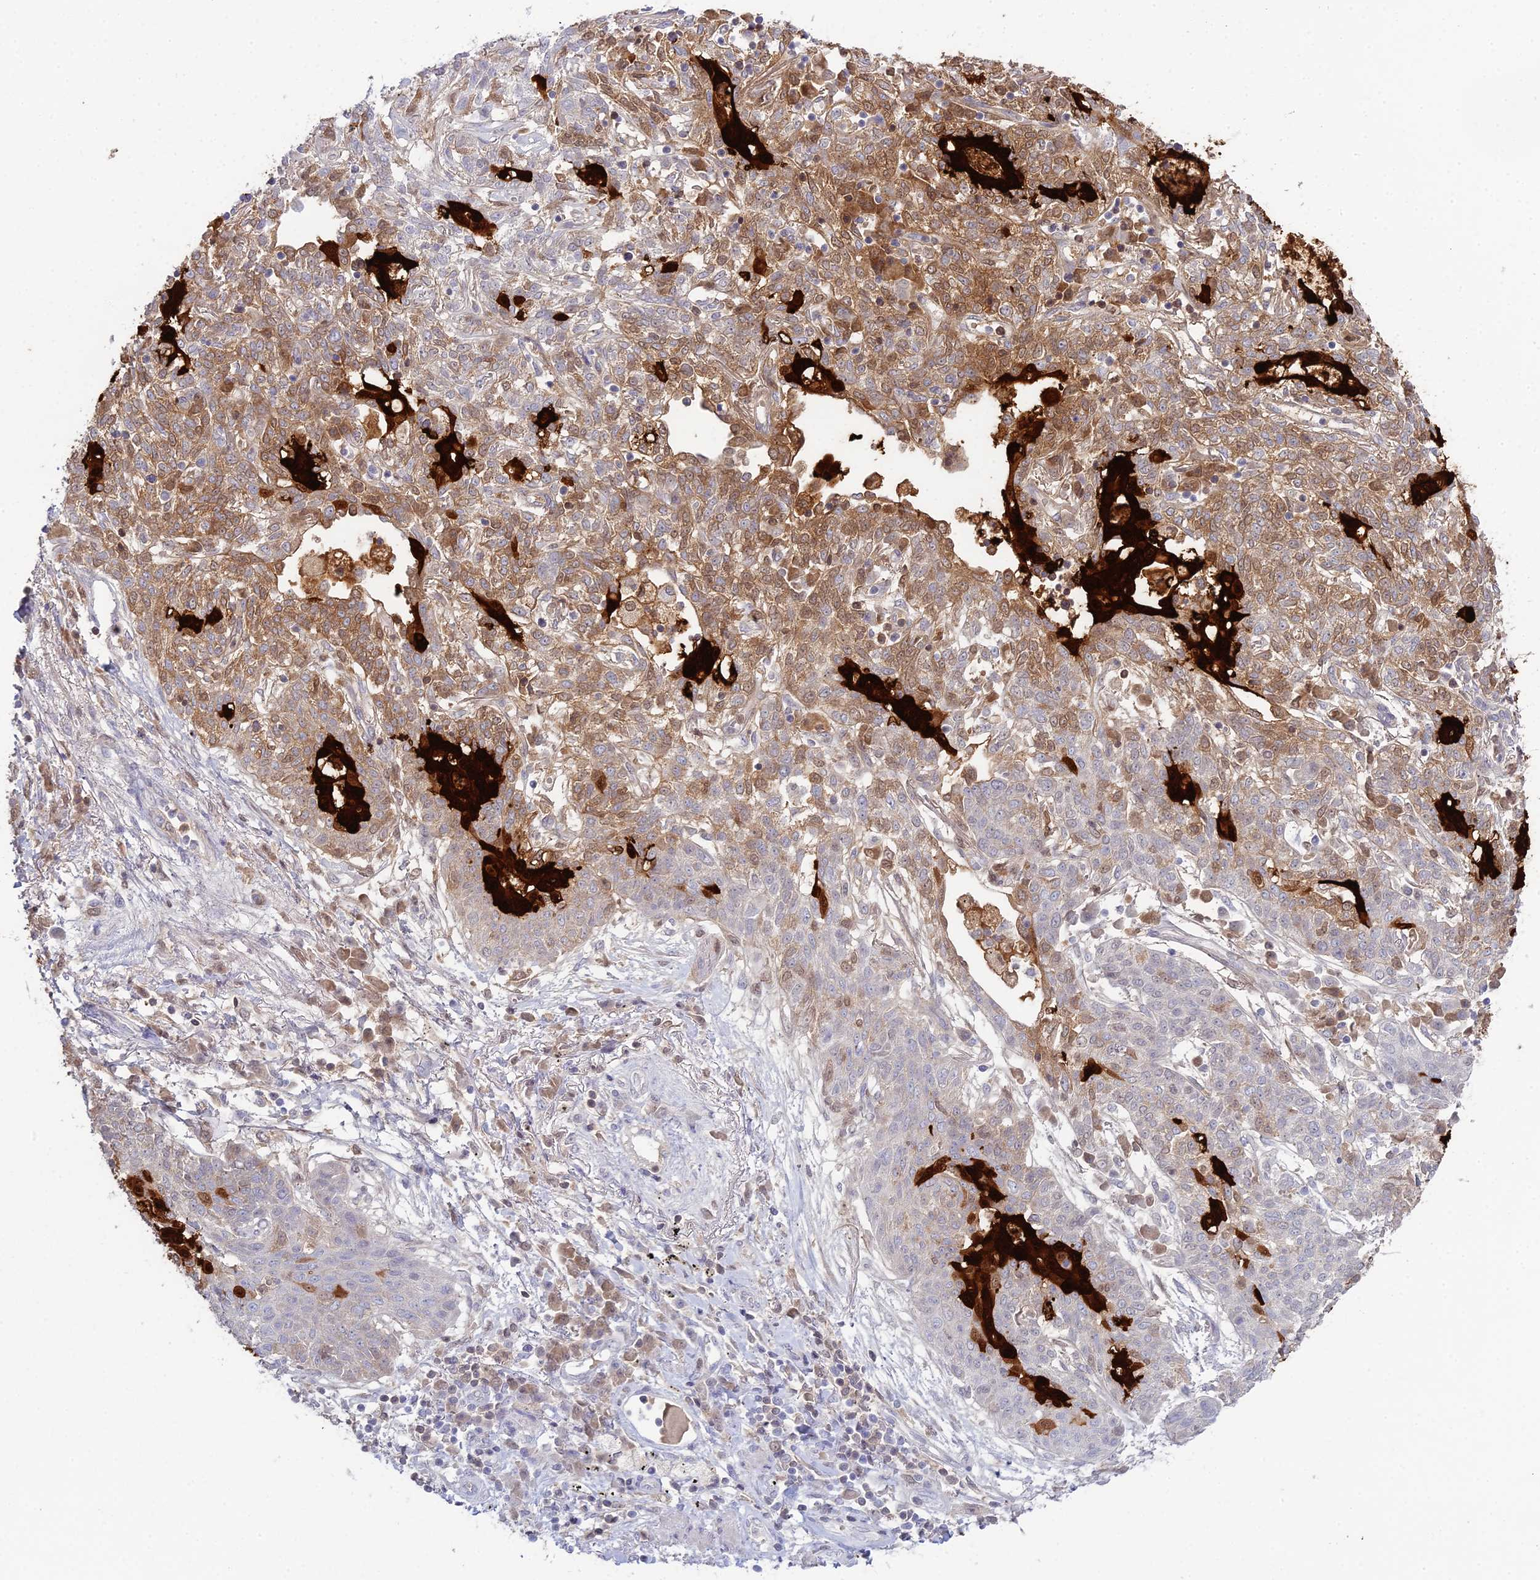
{"staining": {"intensity": "moderate", "quantity": ">75%", "location": "cytoplasmic/membranous"}, "tissue": "lung cancer", "cell_type": "Tumor cells", "image_type": "cancer", "snomed": [{"axis": "morphology", "description": "Squamous cell carcinoma, NOS"}, {"axis": "topography", "description": "Lung"}], "caption": "Protein staining exhibits moderate cytoplasmic/membranous positivity in about >75% of tumor cells in lung squamous cell carcinoma.", "gene": "S100A7", "patient": {"sex": "female", "age": 70}}